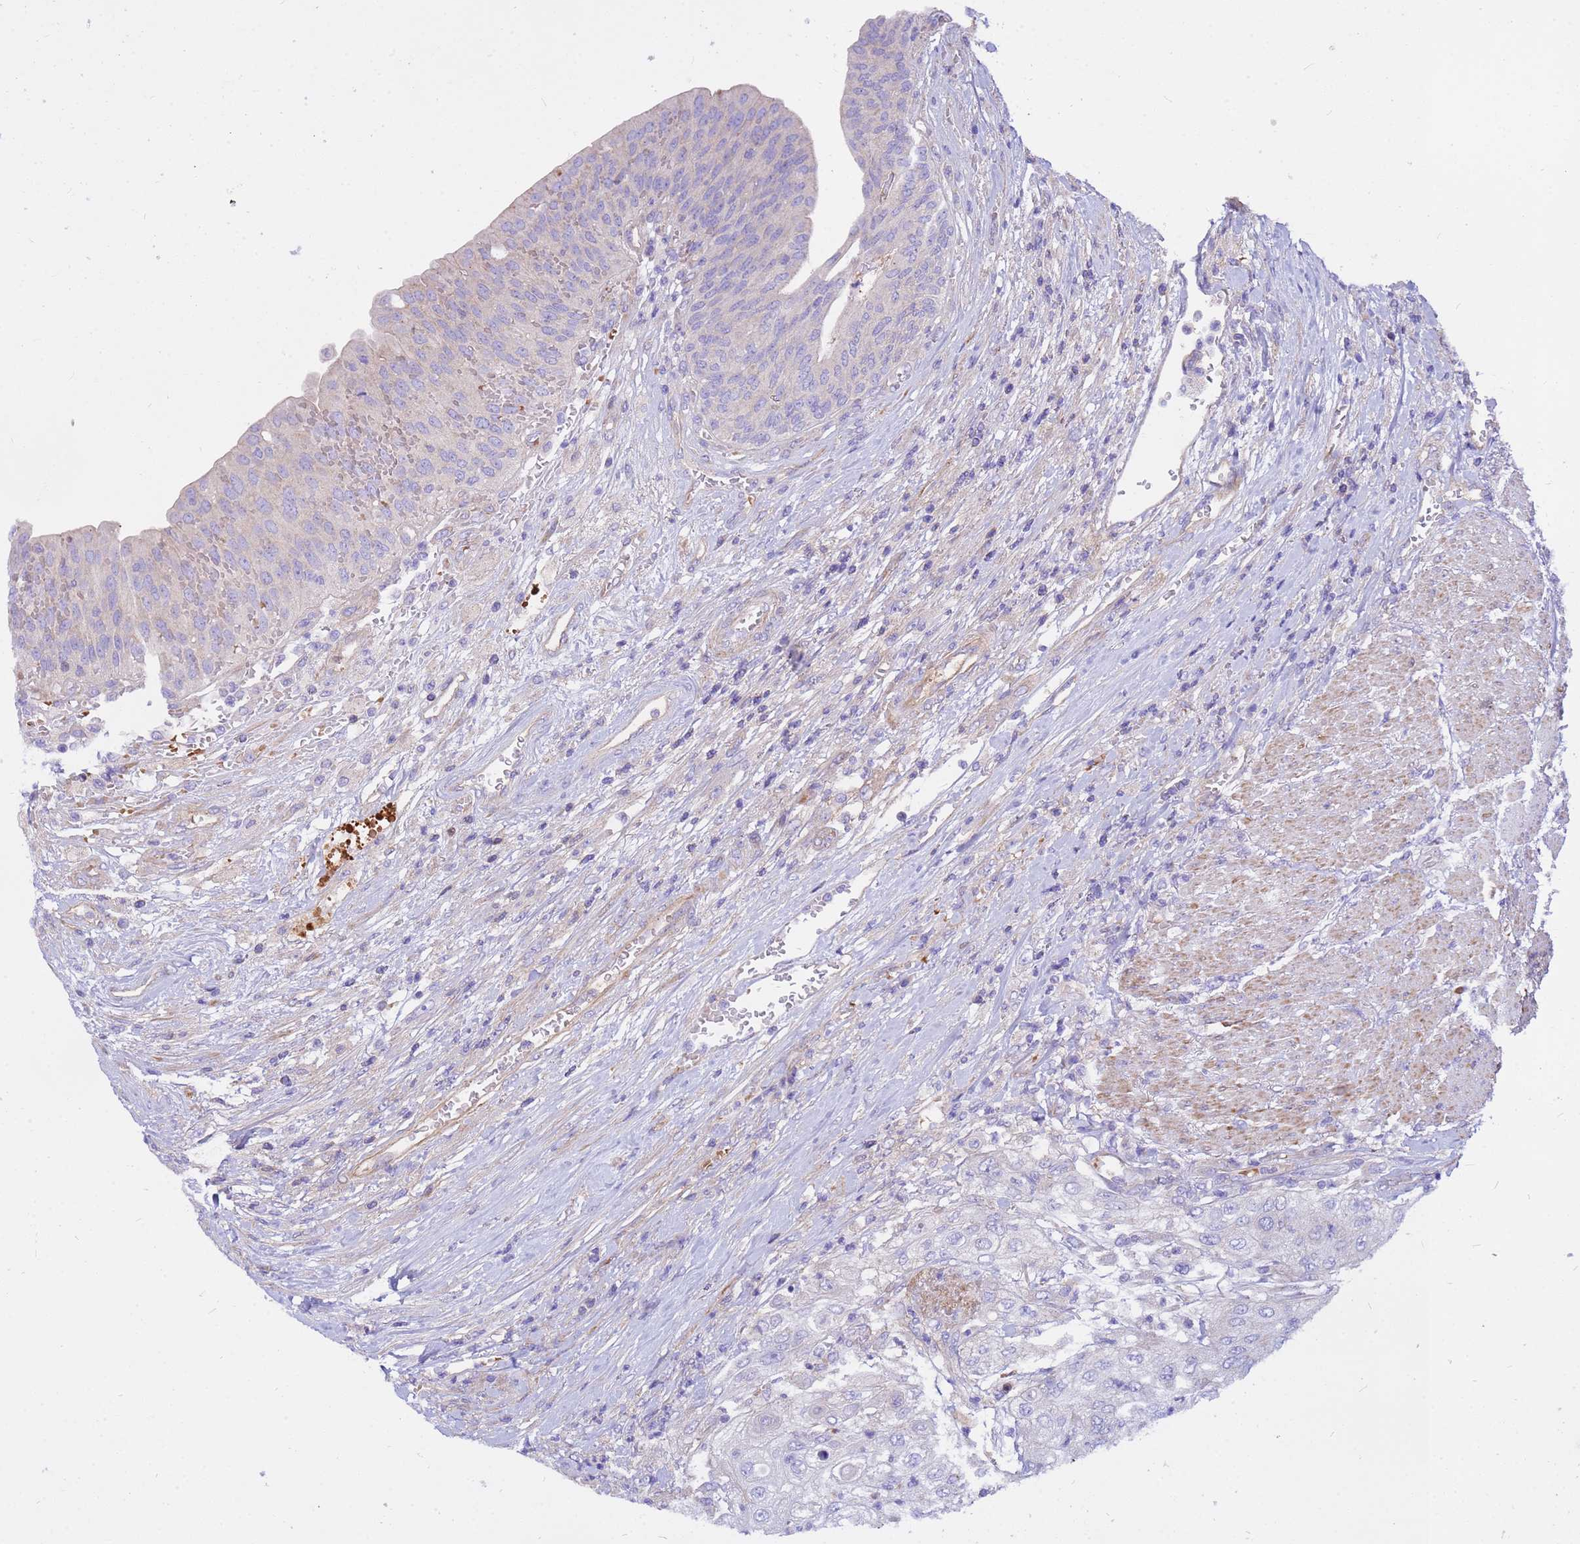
{"staining": {"intensity": "negative", "quantity": "none", "location": "none"}, "tissue": "urothelial cancer", "cell_type": "Tumor cells", "image_type": "cancer", "snomed": [{"axis": "morphology", "description": "Urothelial carcinoma, High grade"}, {"axis": "topography", "description": "Urinary bladder"}], "caption": "High magnification brightfield microscopy of urothelial cancer stained with DAB (3,3'-diaminobenzidine) (brown) and counterstained with hematoxylin (blue): tumor cells show no significant staining.", "gene": "CRHBP", "patient": {"sex": "female", "age": 79}}